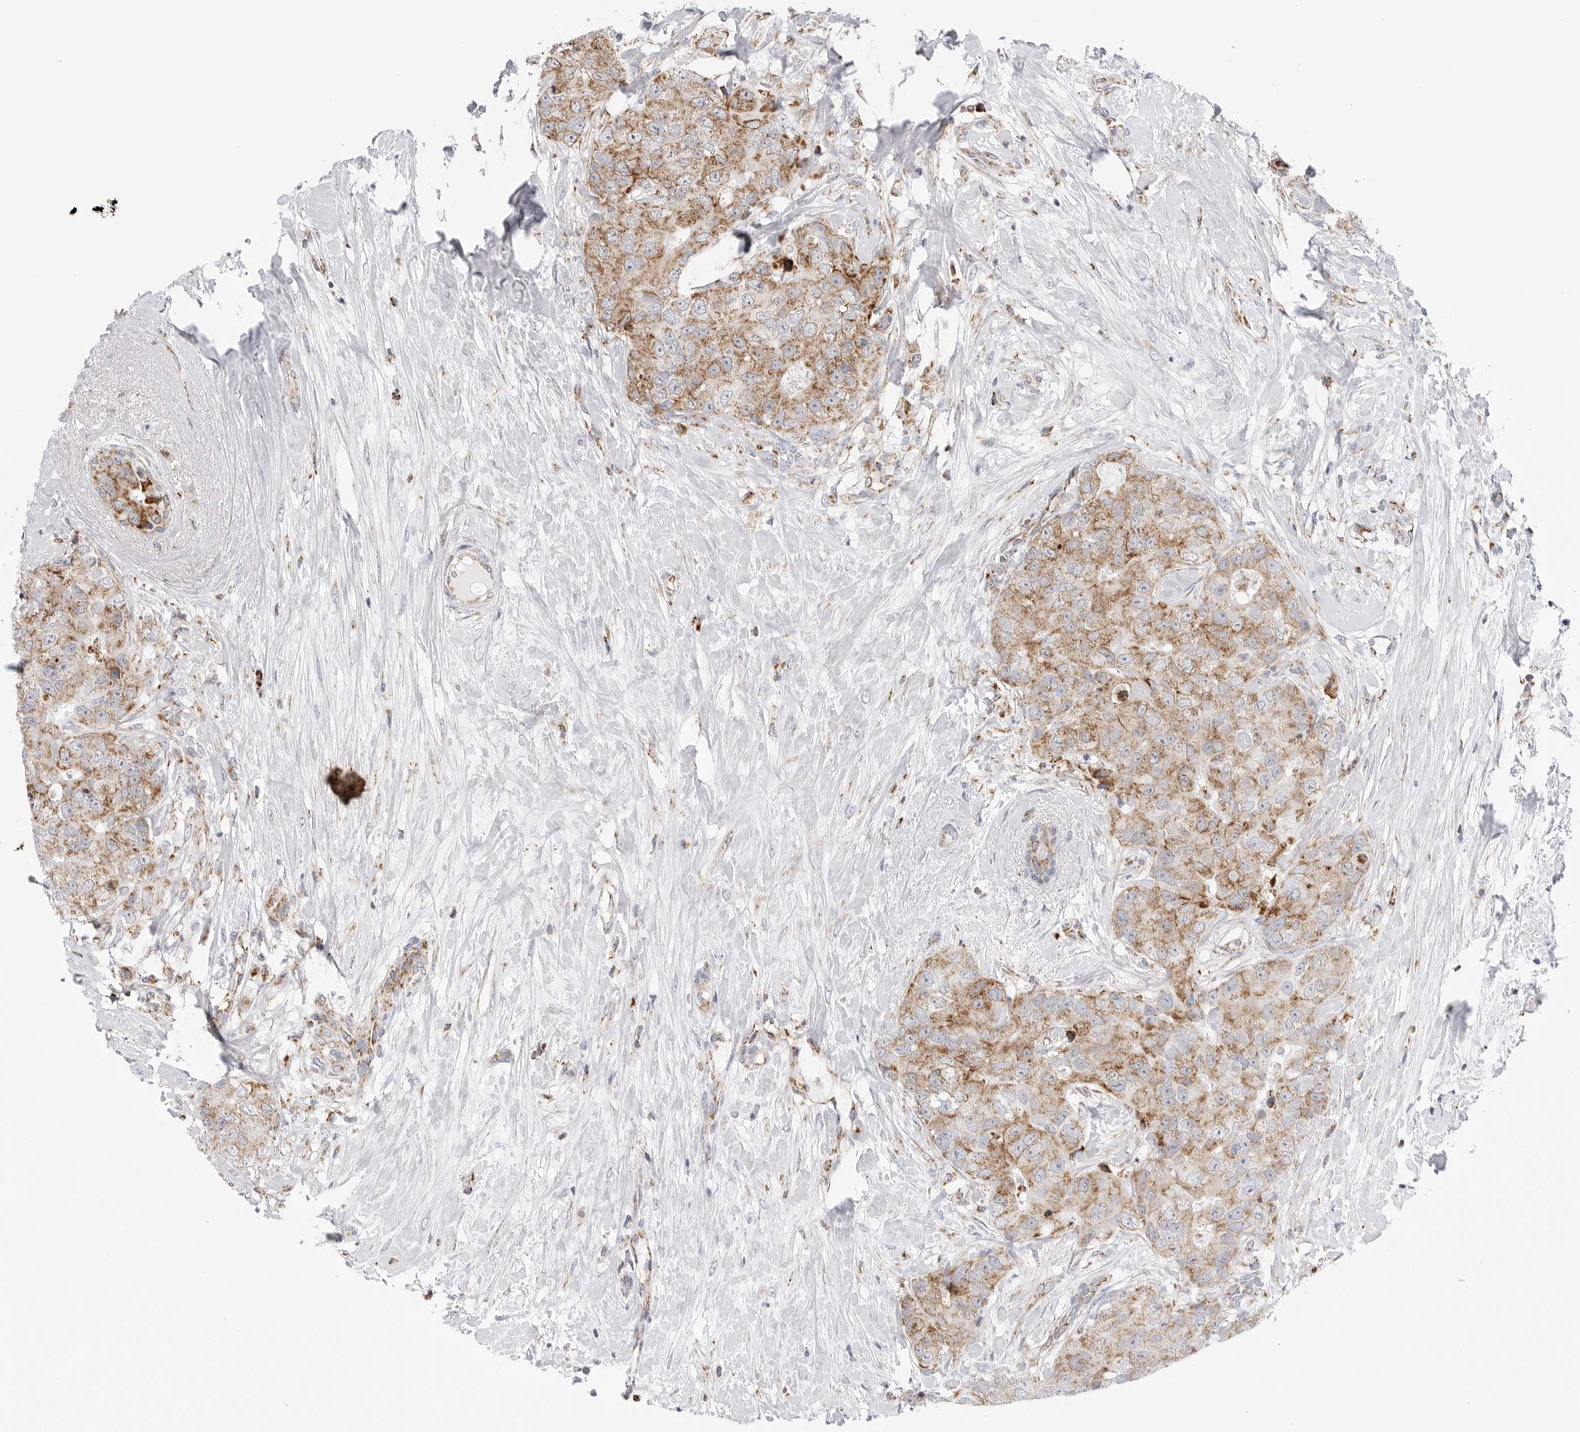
{"staining": {"intensity": "moderate", "quantity": "25%-75%", "location": "cytoplasmic/membranous"}, "tissue": "breast cancer", "cell_type": "Tumor cells", "image_type": "cancer", "snomed": [{"axis": "morphology", "description": "Duct carcinoma"}, {"axis": "topography", "description": "Breast"}], "caption": "A high-resolution micrograph shows immunohistochemistry staining of breast cancer (infiltrating ductal carcinoma), which reveals moderate cytoplasmic/membranous expression in about 25%-75% of tumor cells.", "gene": "ATP5IF1", "patient": {"sex": "female", "age": 62}}